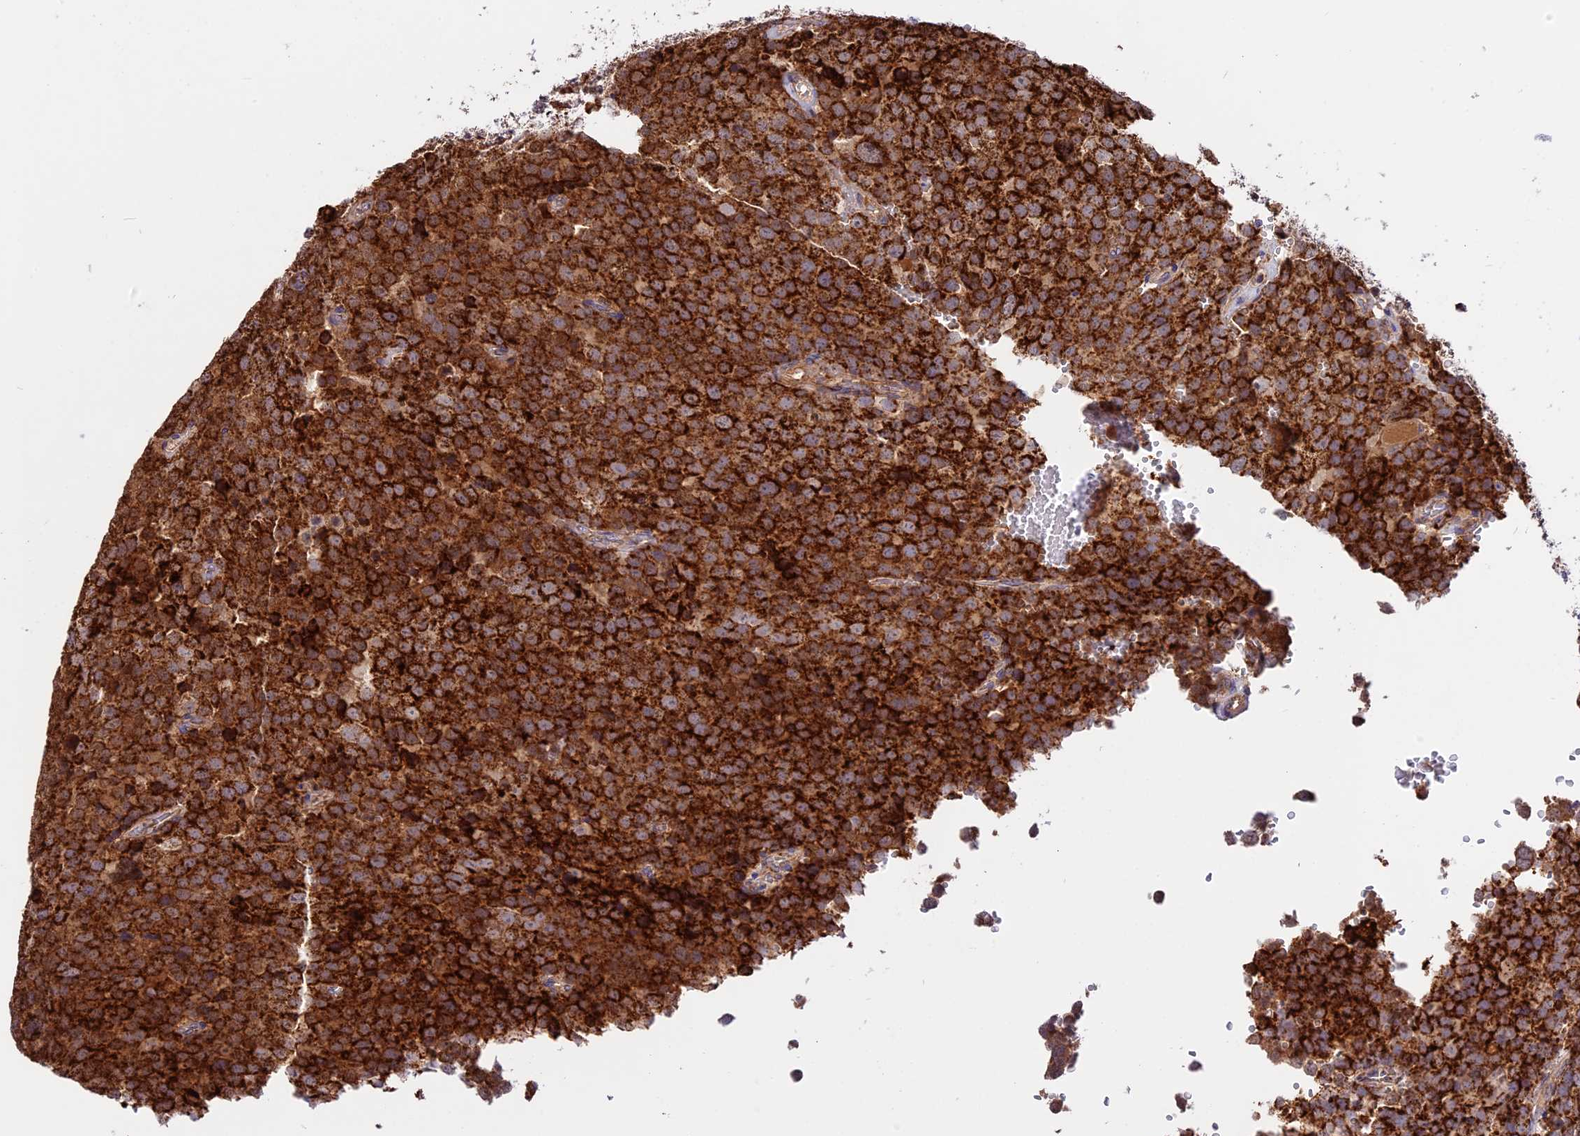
{"staining": {"intensity": "strong", "quantity": ">75%", "location": "cytoplasmic/membranous"}, "tissue": "testis cancer", "cell_type": "Tumor cells", "image_type": "cancer", "snomed": [{"axis": "morphology", "description": "Seminoma, NOS"}, {"axis": "topography", "description": "Testis"}], "caption": "There is high levels of strong cytoplasmic/membranous positivity in tumor cells of testis seminoma, as demonstrated by immunohistochemical staining (brown color).", "gene": "COX17", "patient": {"sex": "male", "age": 71}}